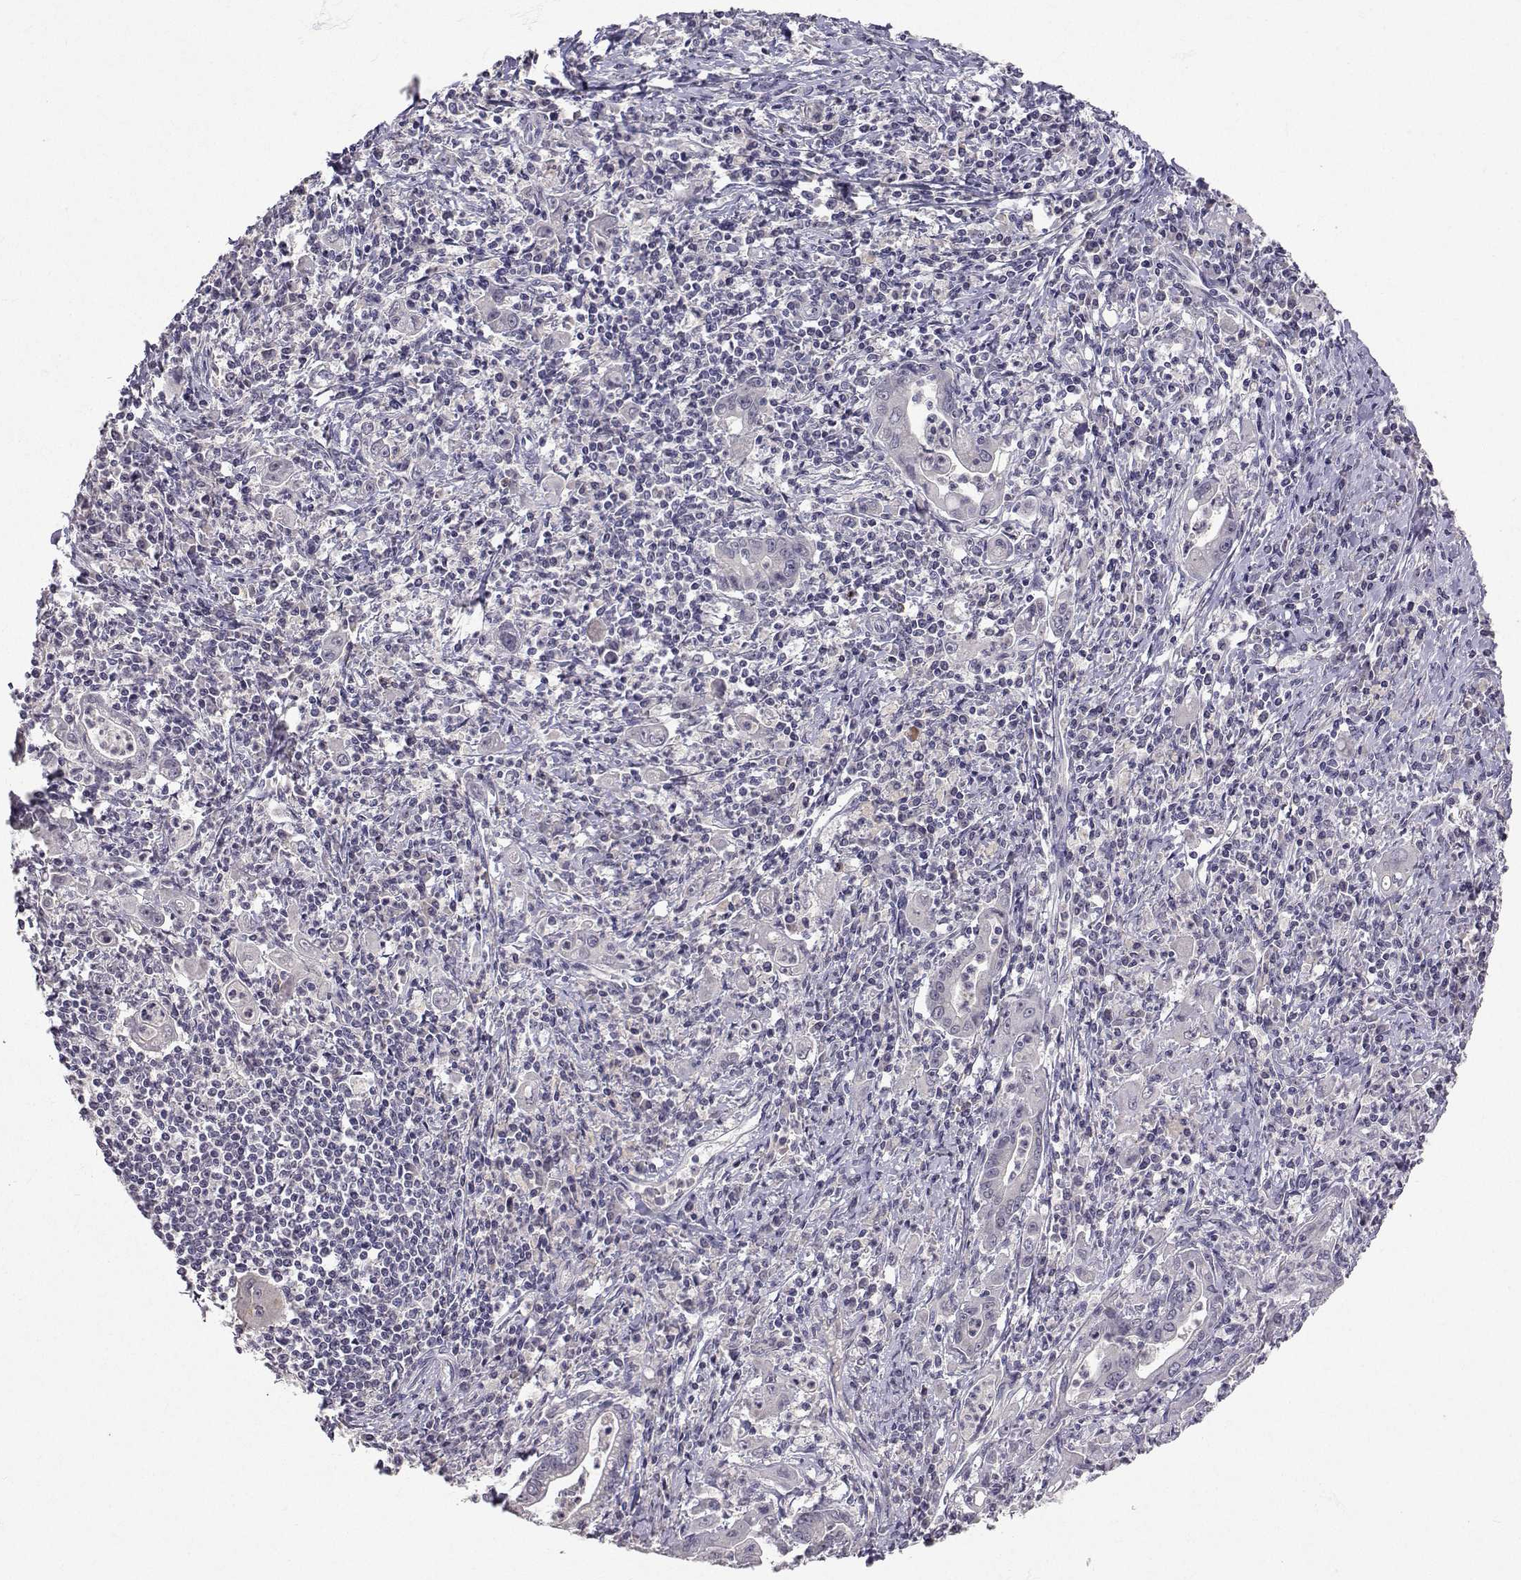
{"staining": {"intensity": "negative", "quantity": "none", "location": "none"}, "tissue": "stomach cancer", "cell_type": "Tumor cells", "image_type": "cancer", "snomed": [{"axis": "morphology", "description": "Adenocarcinoma, NOS"}, {"axis": "topography", "description": "Stomach, upper"}], "caption": "The photomicrograph displays no staining of tumor cells in stomach cancer.", "gene": "SLC6A3", "patient": {"sex": "female", "age": 79}}